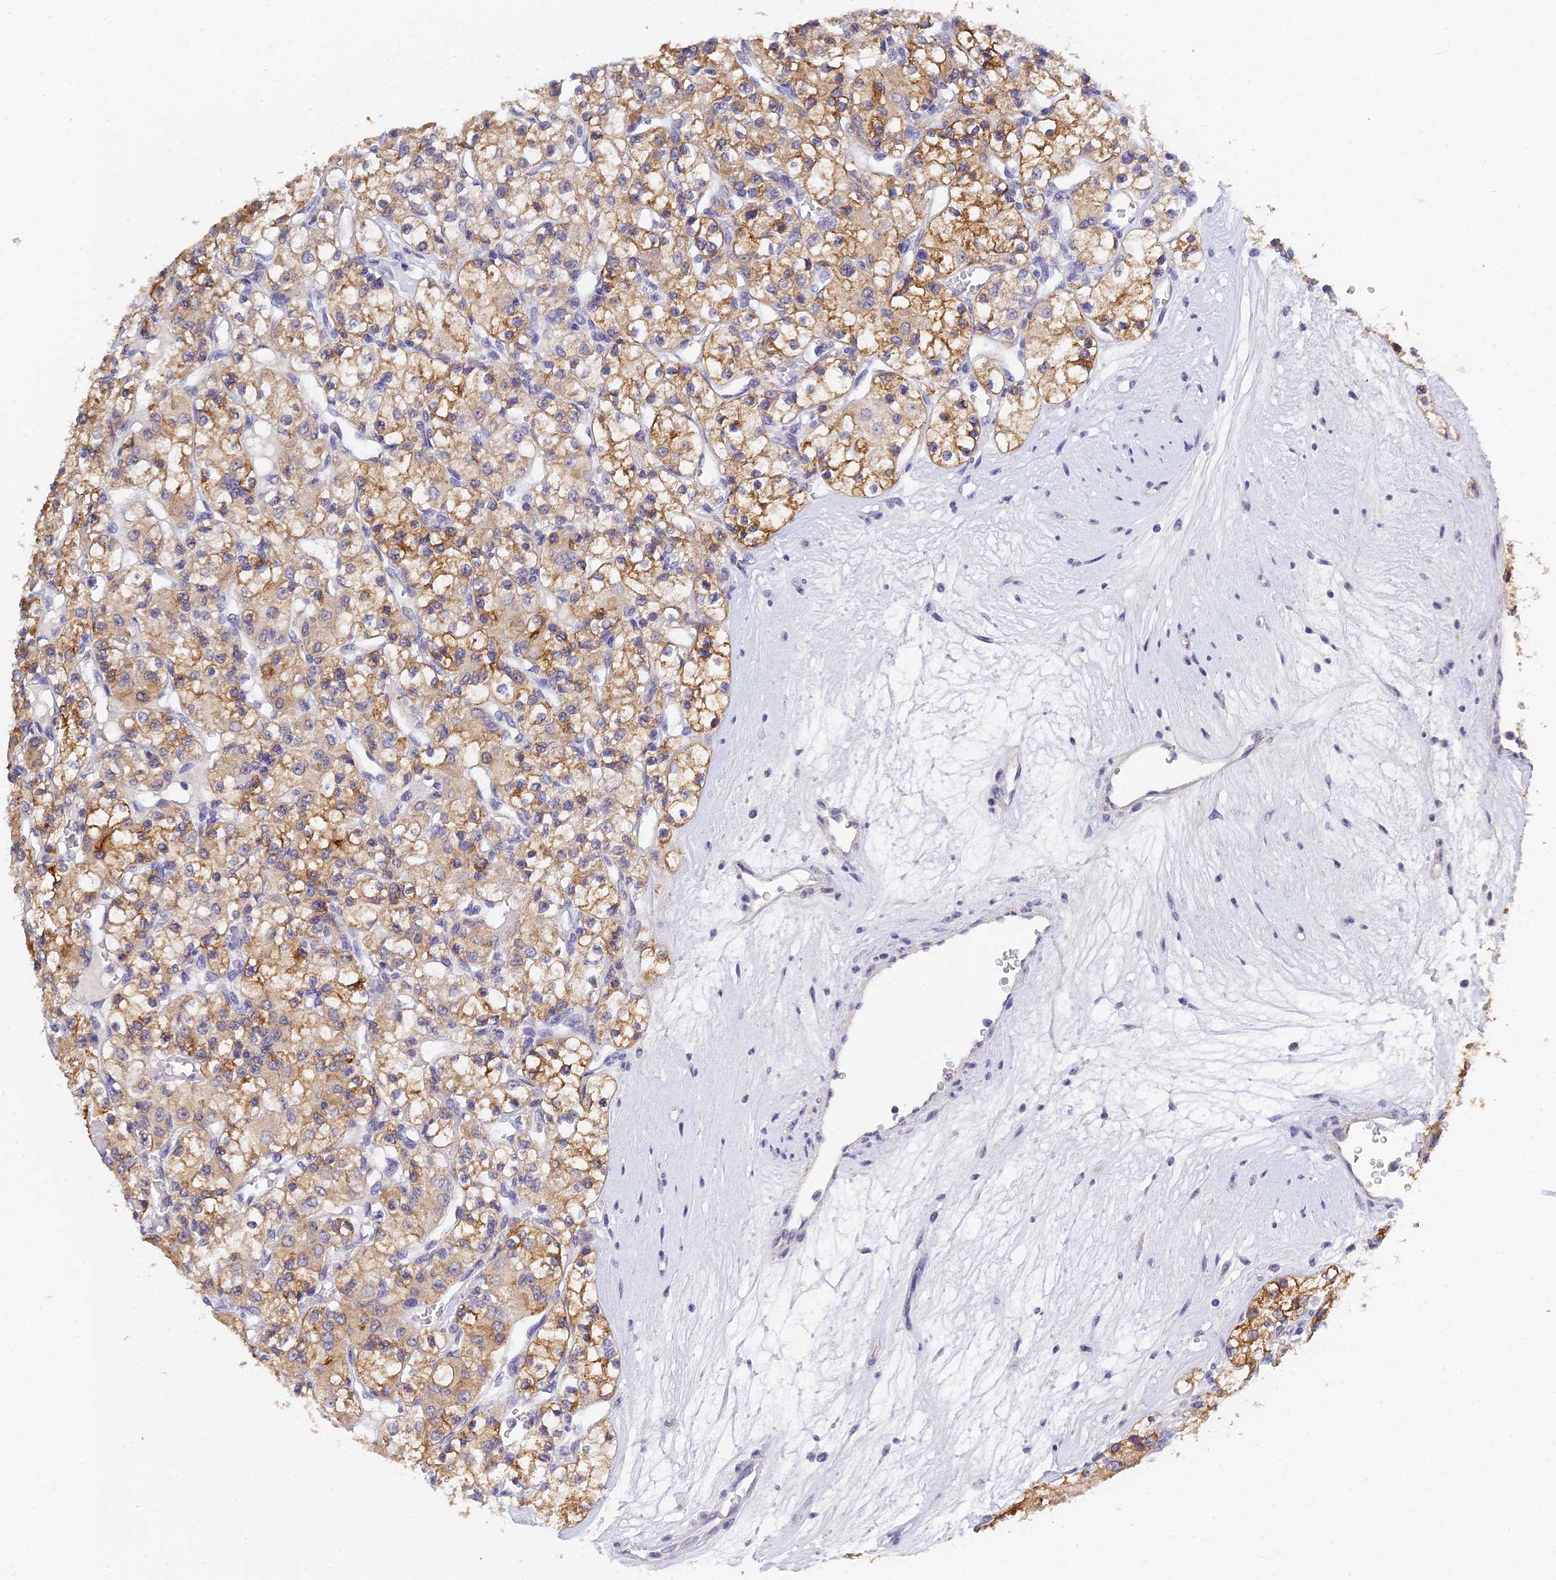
{"staining": {"intensity": "moderate", "quantity": "25%-75%", "location": "cytoplasmic/membranous"}, "tissue": "renal cancer", "cell_type": "Tumor cells", "image_type": "cancer", "snomed": [{"axis": "morphology", "description": "Adenocarcinoma, NOS"}, {"axis": "topography", "description": "Kidney"}], "caption": "Adenocarcinoma (renal) stained for a protein exhibits moderate cytoplasmic/membranous positivity in tumor cells. Nuclei are stained in blue.", "gene": "HOXB1", "patient": {"sex": "female", "age": 59}}